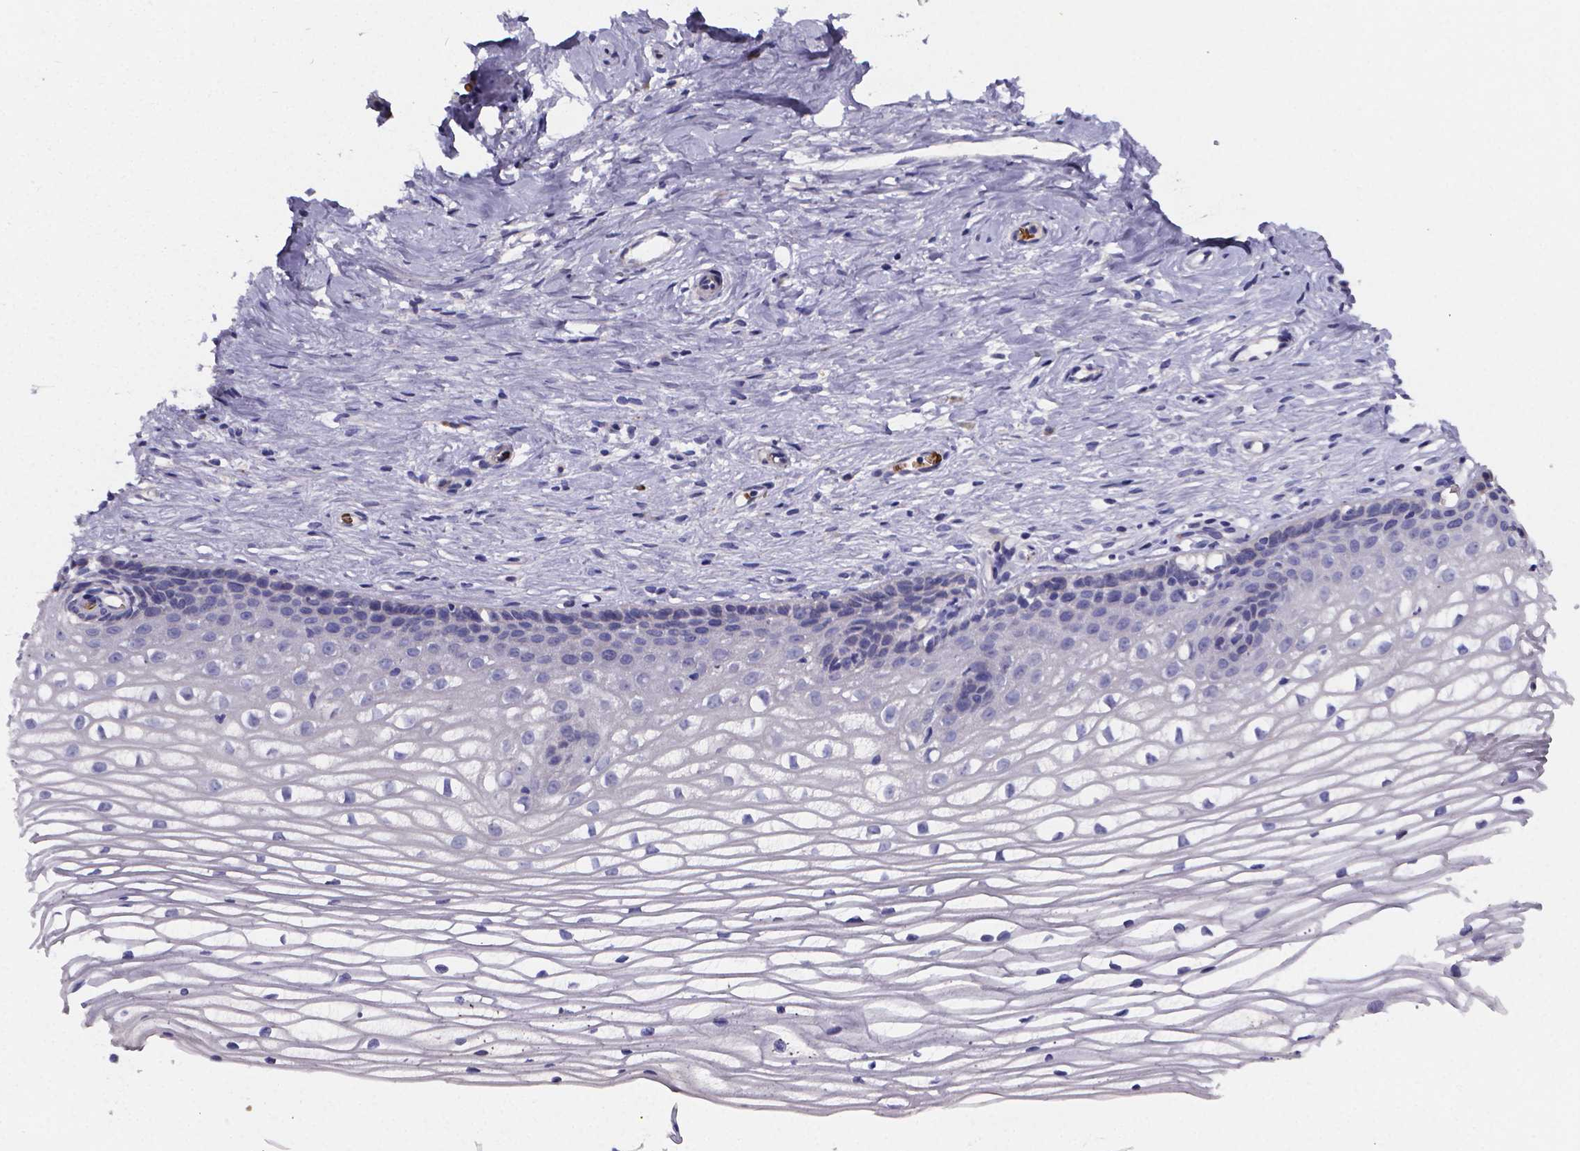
{"staining": {"intensity": "negative", "quantity": "none", "location": "none"}, "tissue": "cervix", "cell_type": "Glandular cells", "image_type": "normal", "snomed": [{"axis": "morphology", "description": "Normal tissue, NOS"}, {"axis": "topography", "description": "Cervix"}], "caption": "Histopathology image shows no significant protein positivity in glandular cells of benign cervix. (DAB immunohistochemistry (IHC), high magnification).", "gene": "GABRA3", "patient": {"sex": "female", "age": 40}}